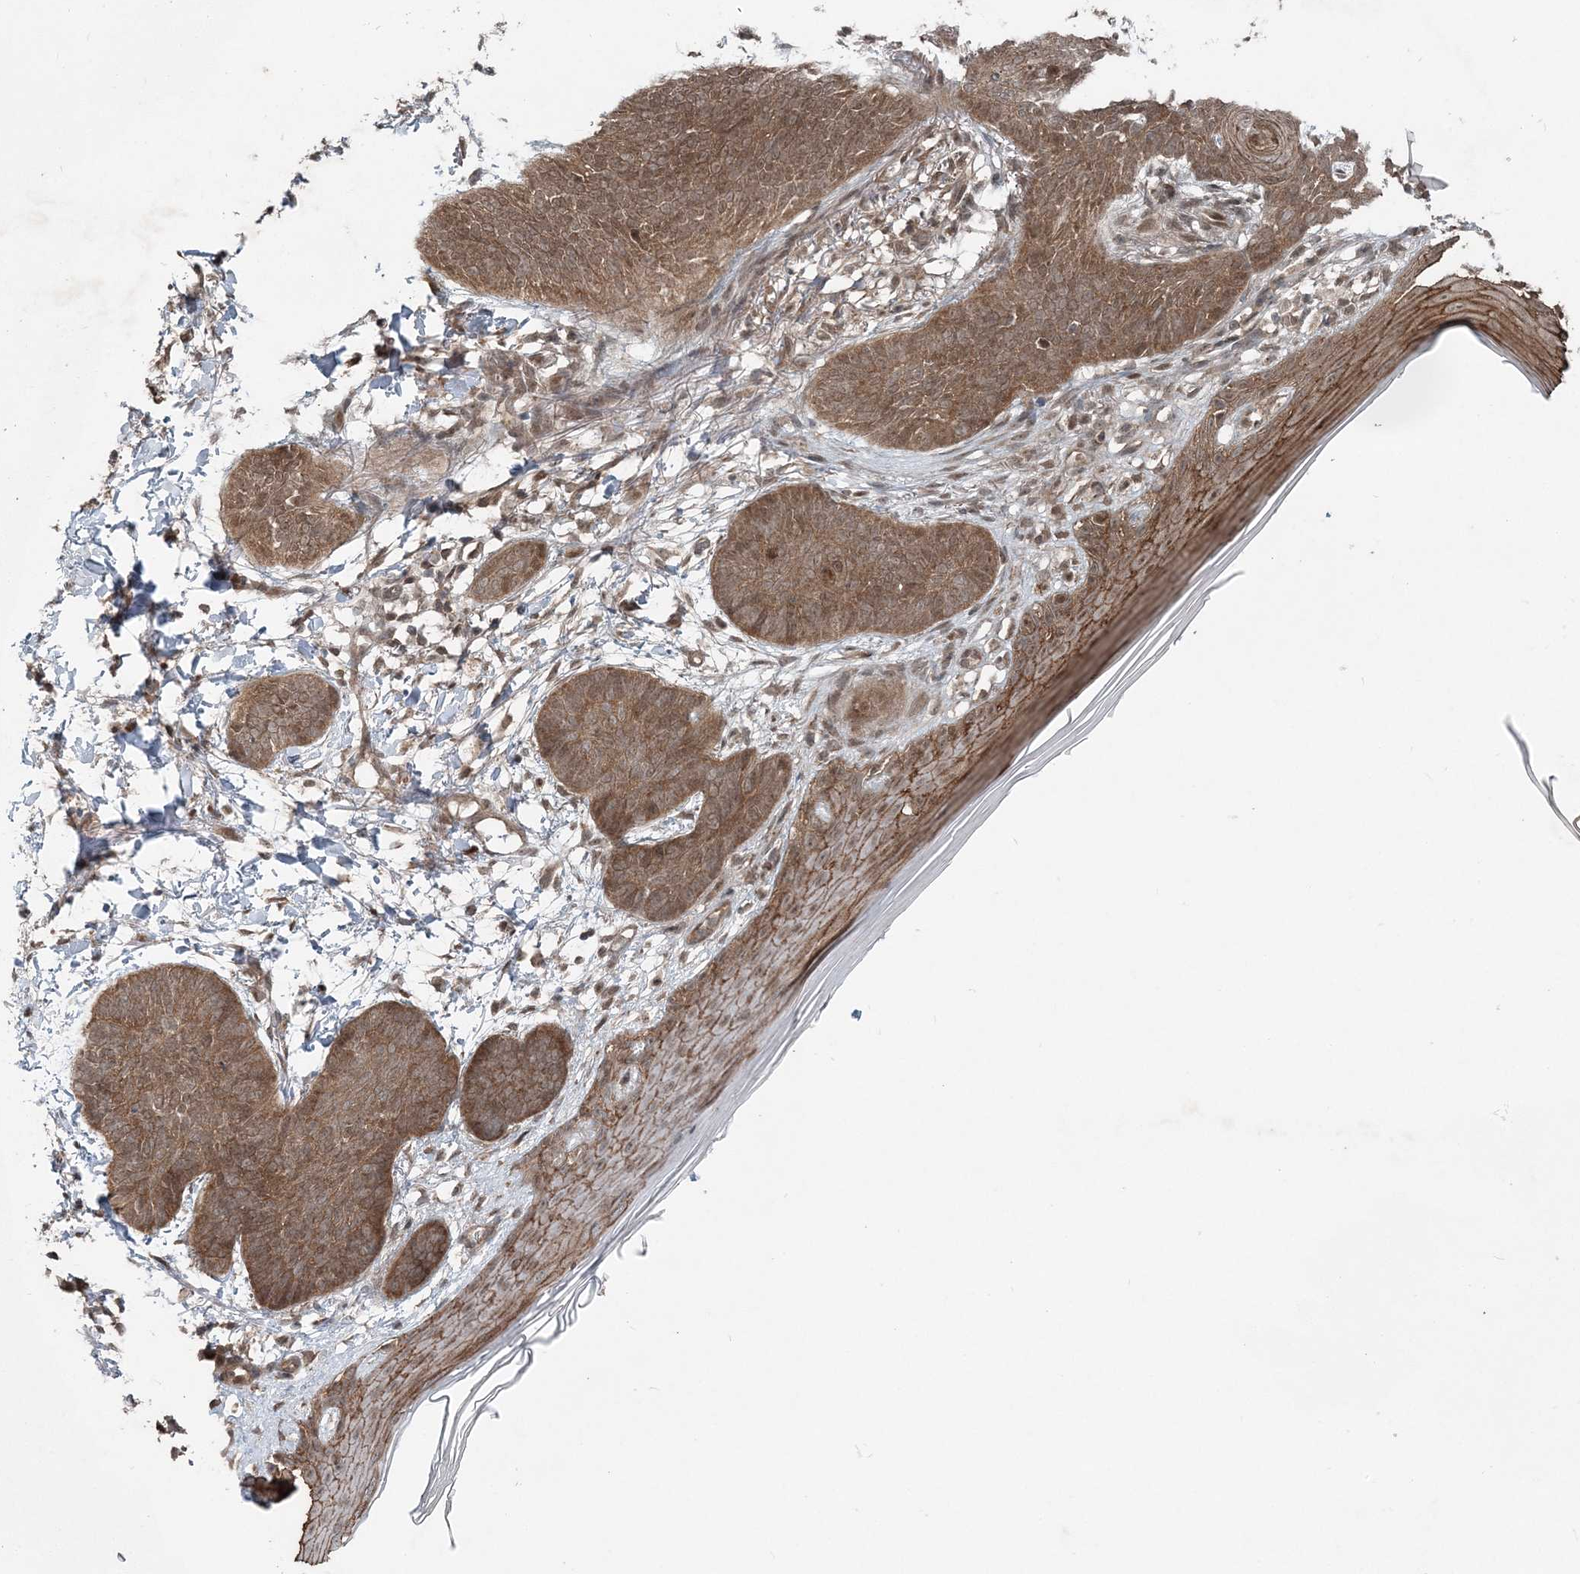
{"staining": {"intensity": "moderate", "quantity": ">75%", "location": "cytoplasmic/membranous,nuclear"}, "tissue": "skin cancer", "cell_type": "Tumor cells", "image_type": "cancer", "snomed": [{"axis": "morphology", "description": "Normal tissue, NOS"}, {"axis": "morphology", "description": "Basal cell carcinoma"}, {"axis": "topography", "description": "Skin"}], "caption": "Protein expression analysis of human skin cancer reveals moderate cytoplasmic/membranous and nuclear staining in about >75% of tumor cells.", "gene": "FBXL17", "patient": {"sex": "male", "age": 50}}